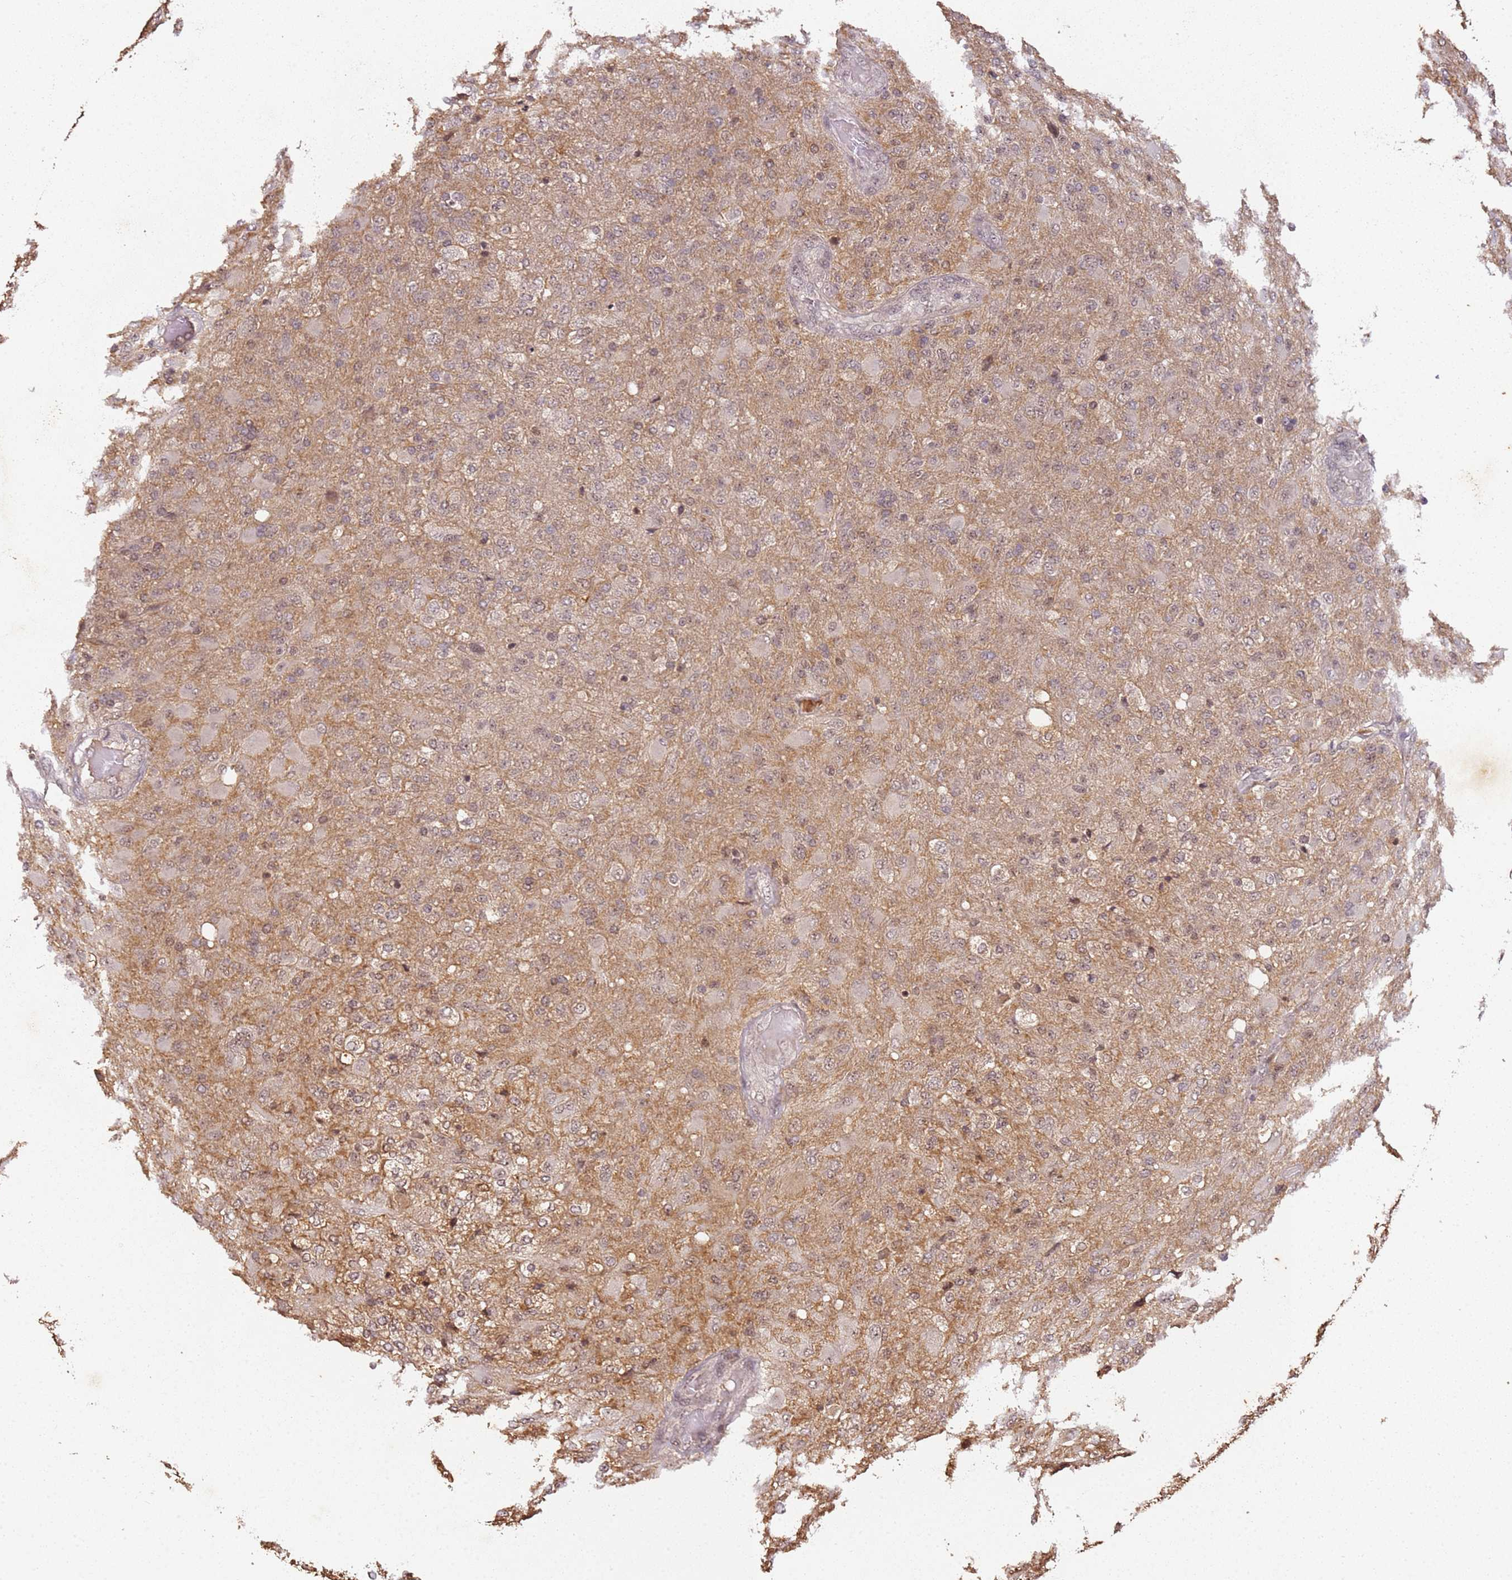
{"staining": {"intensity": "weak", "quantity": "<25%", "location": "nuclear"}, "tissue": "glioma", "cell_type": "Tumor cells", "image_type": "cancer", "snomed": [{"axis": "morphology", "description": "Glioma, malignant, Low grade"}, {"axis": "topography", "description": "Brain"}], "caption": "Immunohistochemistry image of neoplastic tissue: human malignant glioma (low-grade) stained with DAB (3,3'-diaminobenzidine) reveals no significant protein staining in tumor cells.", "gene": "COL1A2", "patient": {"sex": "male", "age": 65}}